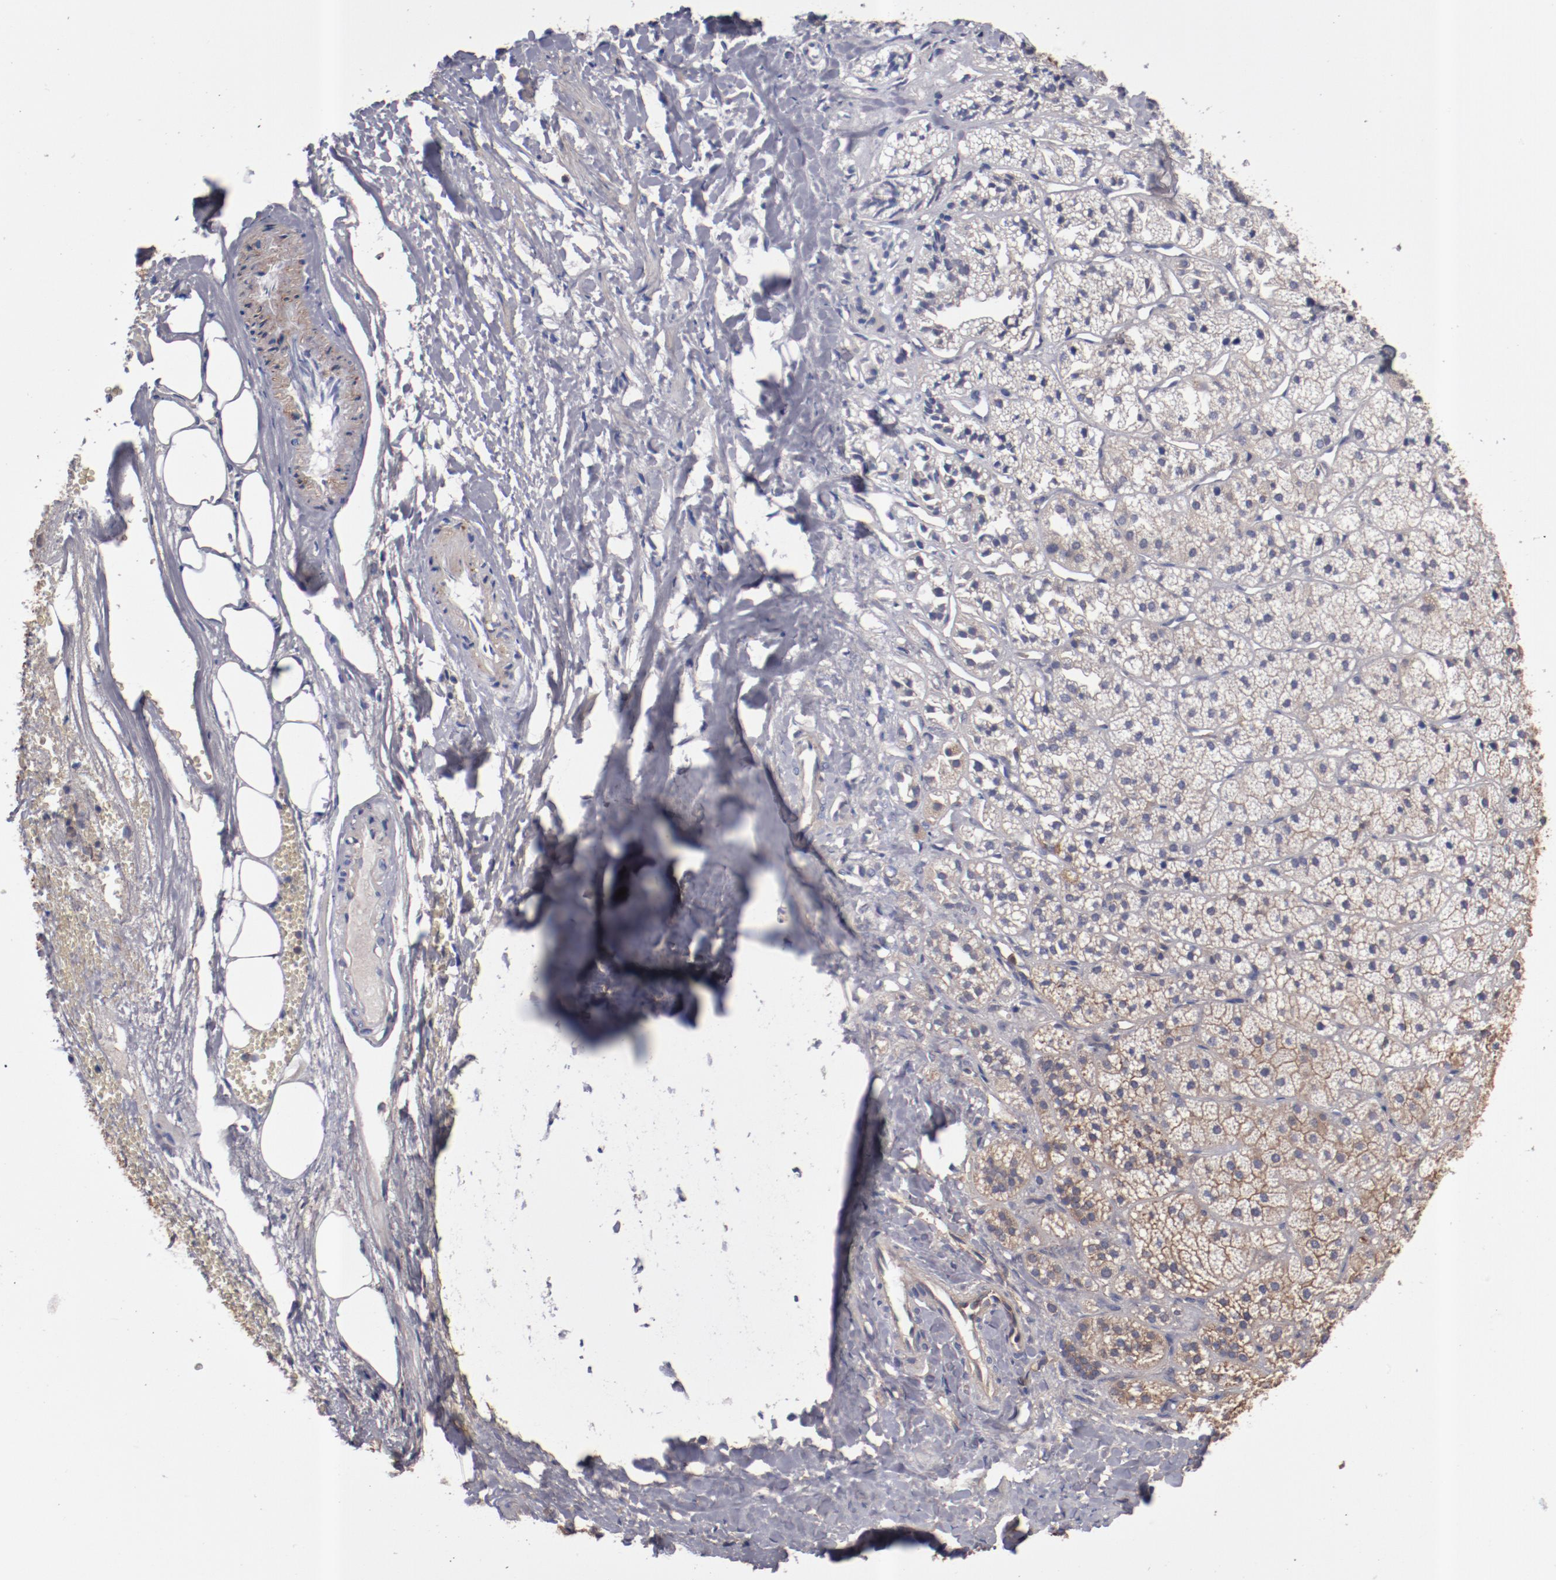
{"staining": {"intensity": "moderate", "quantity": "25%-75%", "location": "cytoplasmic/membranous"}, "tissue": "adrenal gland", "cell_type": "Glandular cells", "image_type": "normal", "snomed": [{"axis": "morphology", "description": "Normal tissue, NOS"}, {"axis": "topography", "description": "Adrenal gland"}], "caption": "DAB immunohistochemical staining of unremarkable human adrenal gland displays moderate cytoplasmic/membranous protein expression in about 25%-75% of glandular cells.", "gene": "DNAAF2", "patient": {"sex": "female", "age": 71}}